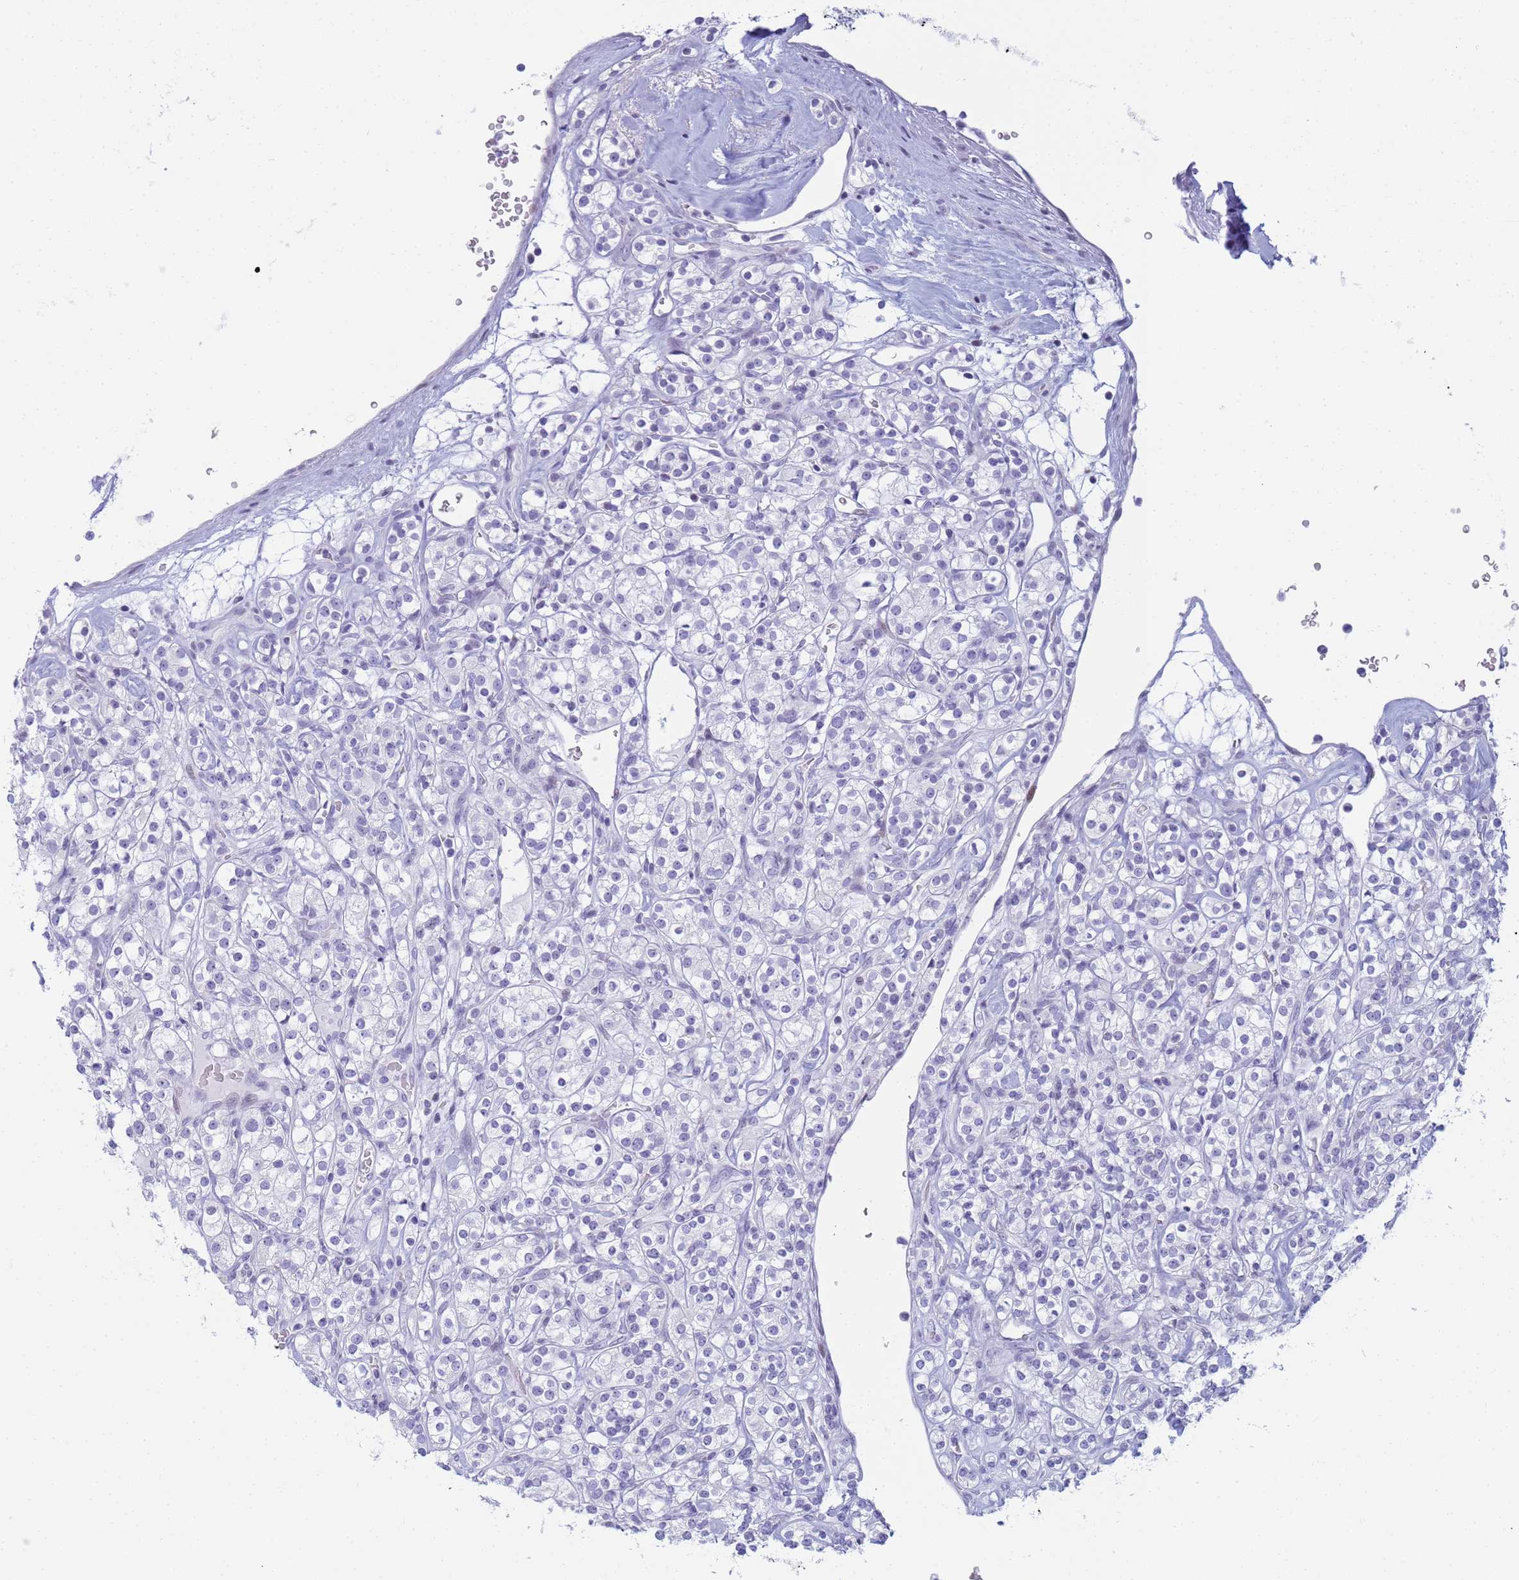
{"staining": {"intensity": "negative", "quantity": "none", "location": "none"}, "tissue": "renal cancer", "cell_type": "Tumor cells", "image_type": "cancer", "snomed": [{"axis": "morphology", "description": "Adenocarcinoma, NOS"}, {"axis": "topography", "description": "Kidney"}], "caption": "Photomicrograph shows no significant protein expression in tumor cells of adenocarcinoma (renal).", "gene": "SNX20", "patient": {"sex": "male", "age": 77}}